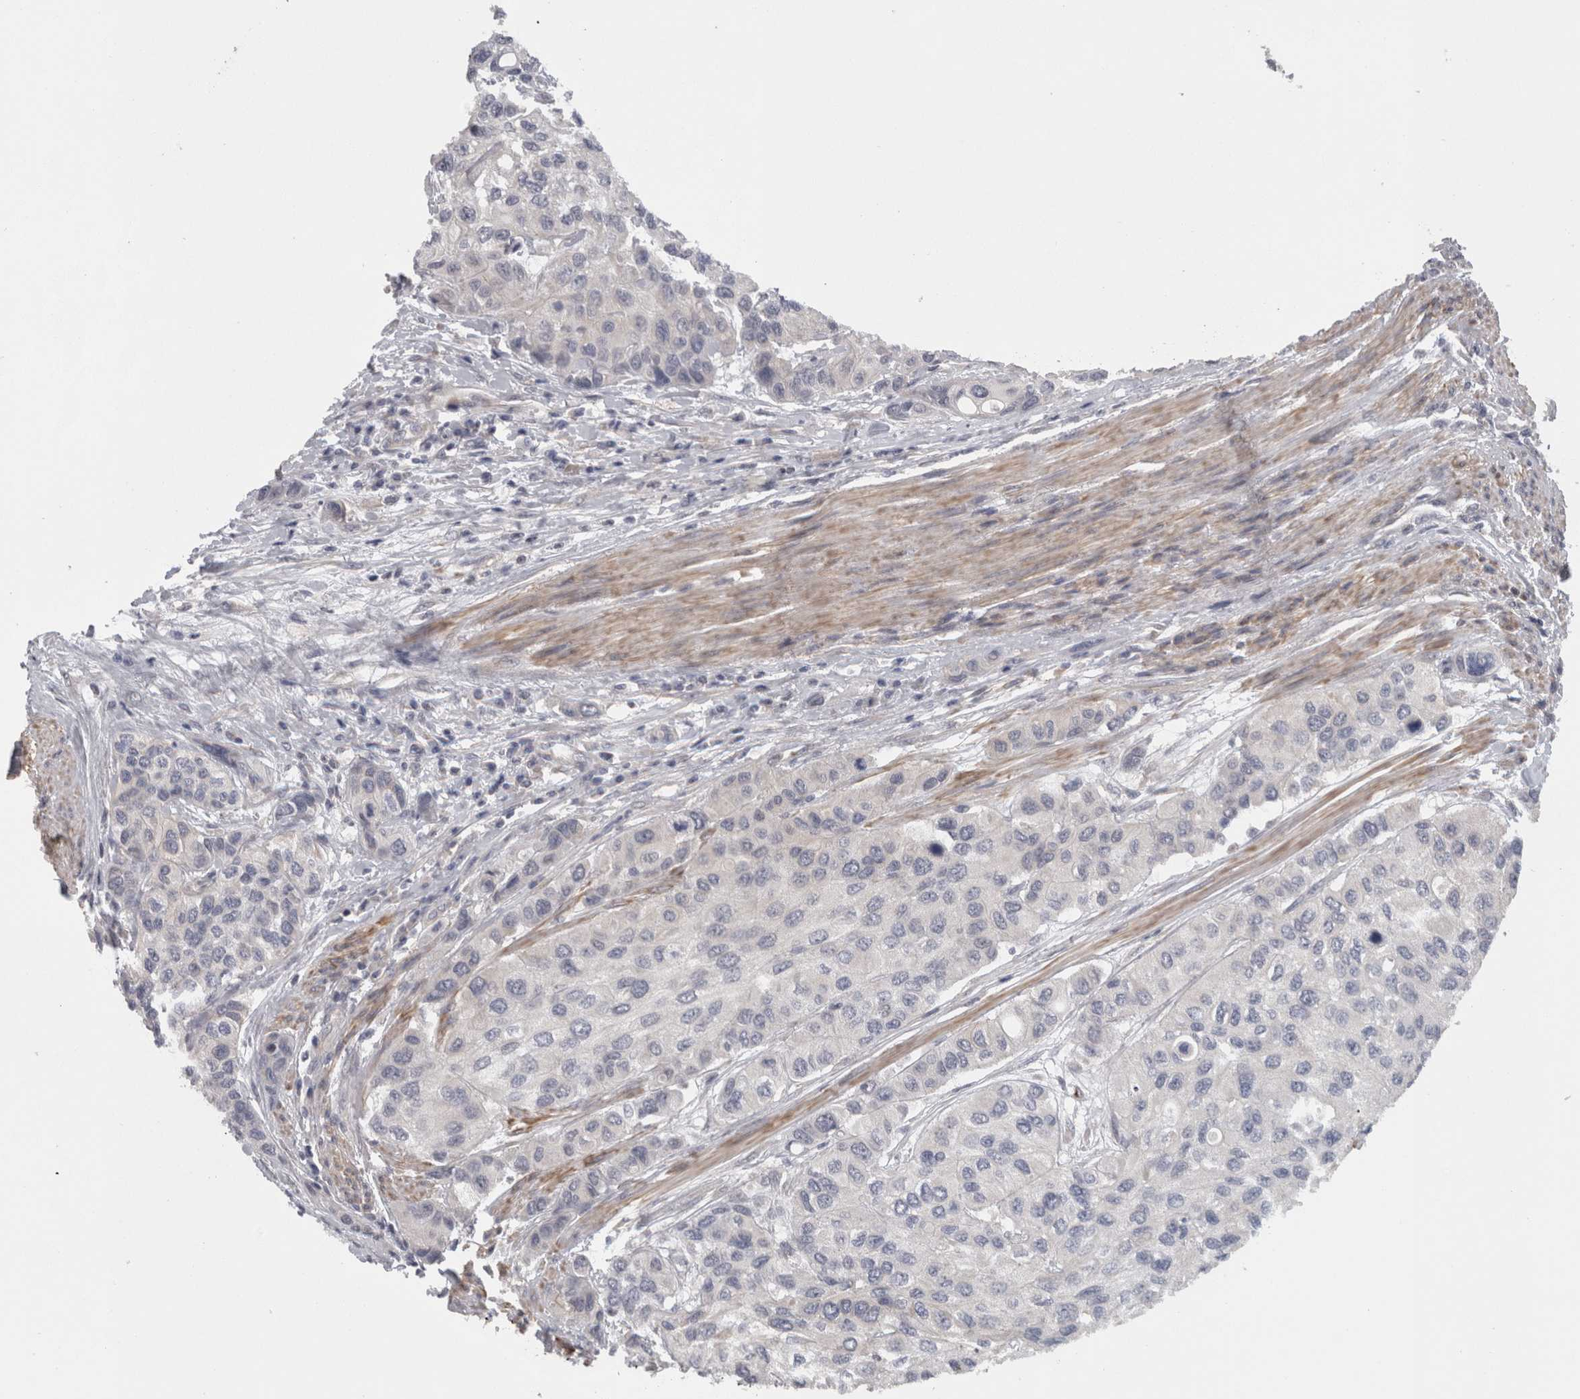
{"staining": {"intensity": "negative", "quantity": "none", "location": "none"}, "tissue": "urothelial cancer", "cell_type": "Tumor cells", "image_type": "cancer", "snomed": [{"axis": "morphology", "description": "Urothelial carcinoma, High grade"}, {"axis": "topography", "description": "Urinary bladder"}], "caption": "Tumor cells show no significant positivity in urothelial cancer.", "gene": "RMDN1", "patient": {"sex": "female", "age": 56}}